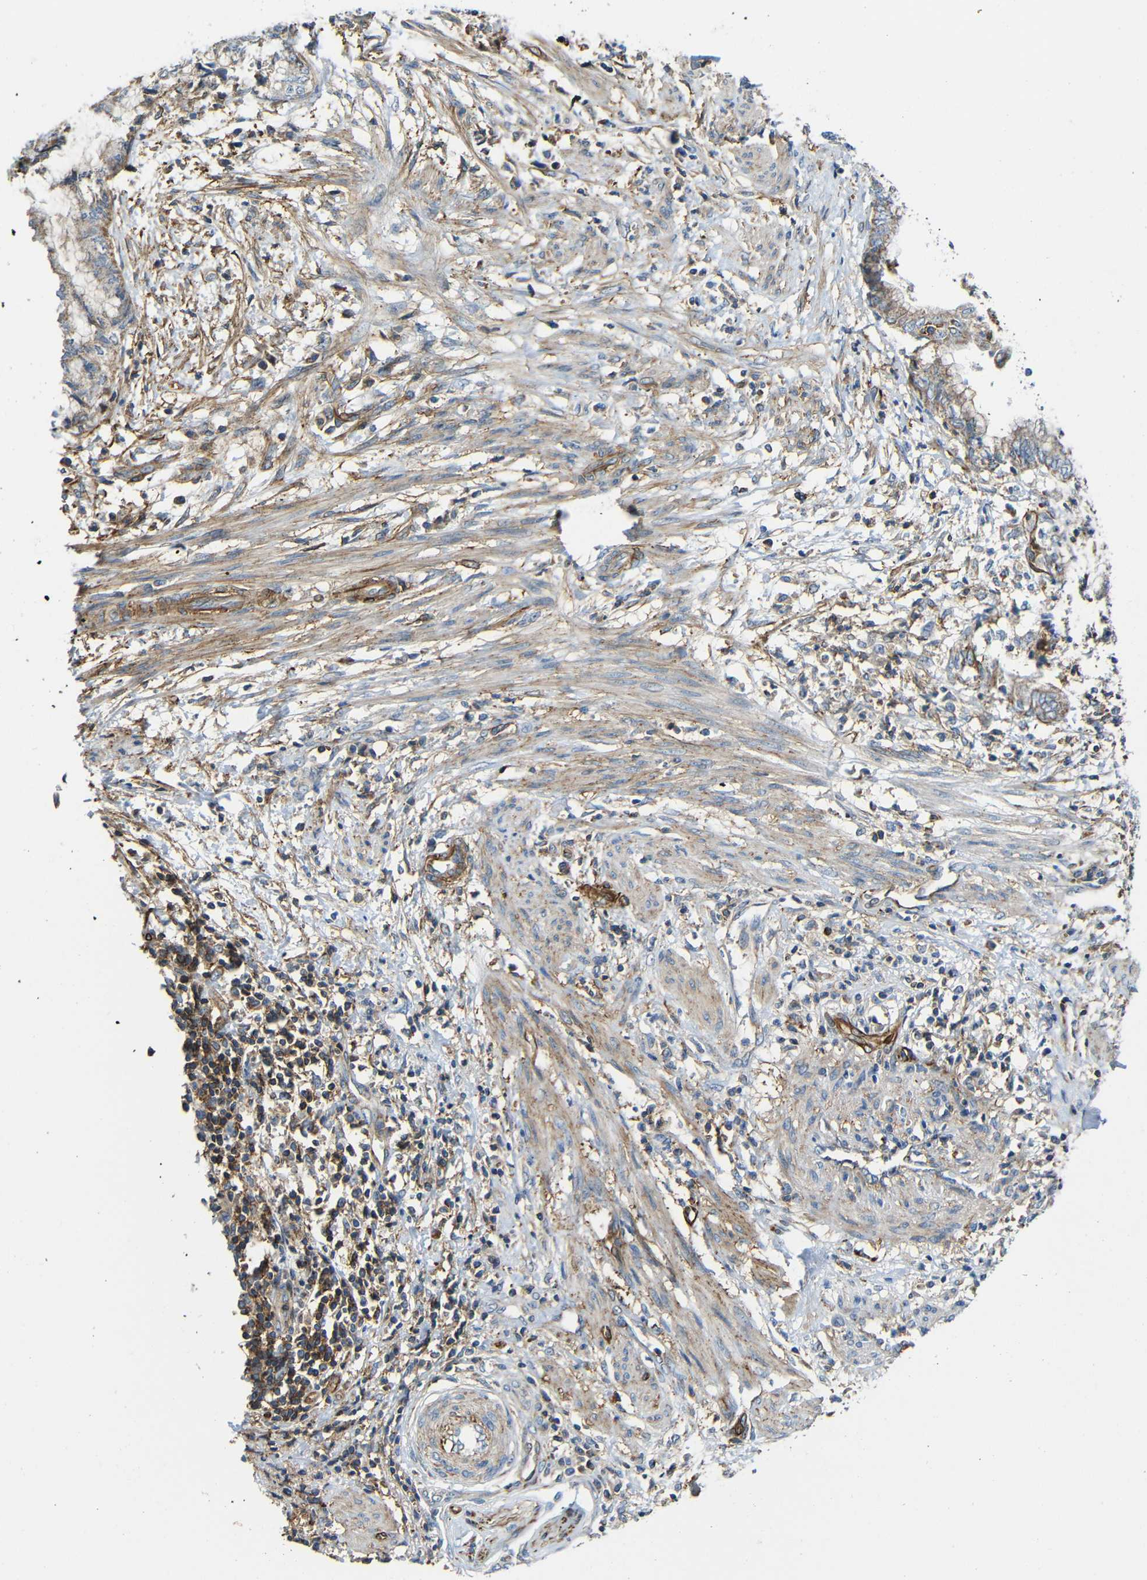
{"staining": {"intensity": "moderate", "quantity": "25%-75%", "location": "cytoplasmic/membranous"}, "tissue": "endometrial cancer", "cell_type": "Tumor cells", "image_type": "cancer", "snomed": [{"axis": "morphology", "description": "Necrosis, NOS"}, {"axis": "morphology", "description": "Adenocarcinoma, NOS"}, {"axis": "topography", "description": "Endometrium"}], "caption": "Moderate cytoplasmic/membranous expression for a protein is present in about 25%-75% of tumor cells of endometrial cancer using IHC.", "gene": "IGSF10", "patient": {"sex": "female", "age": 79}}